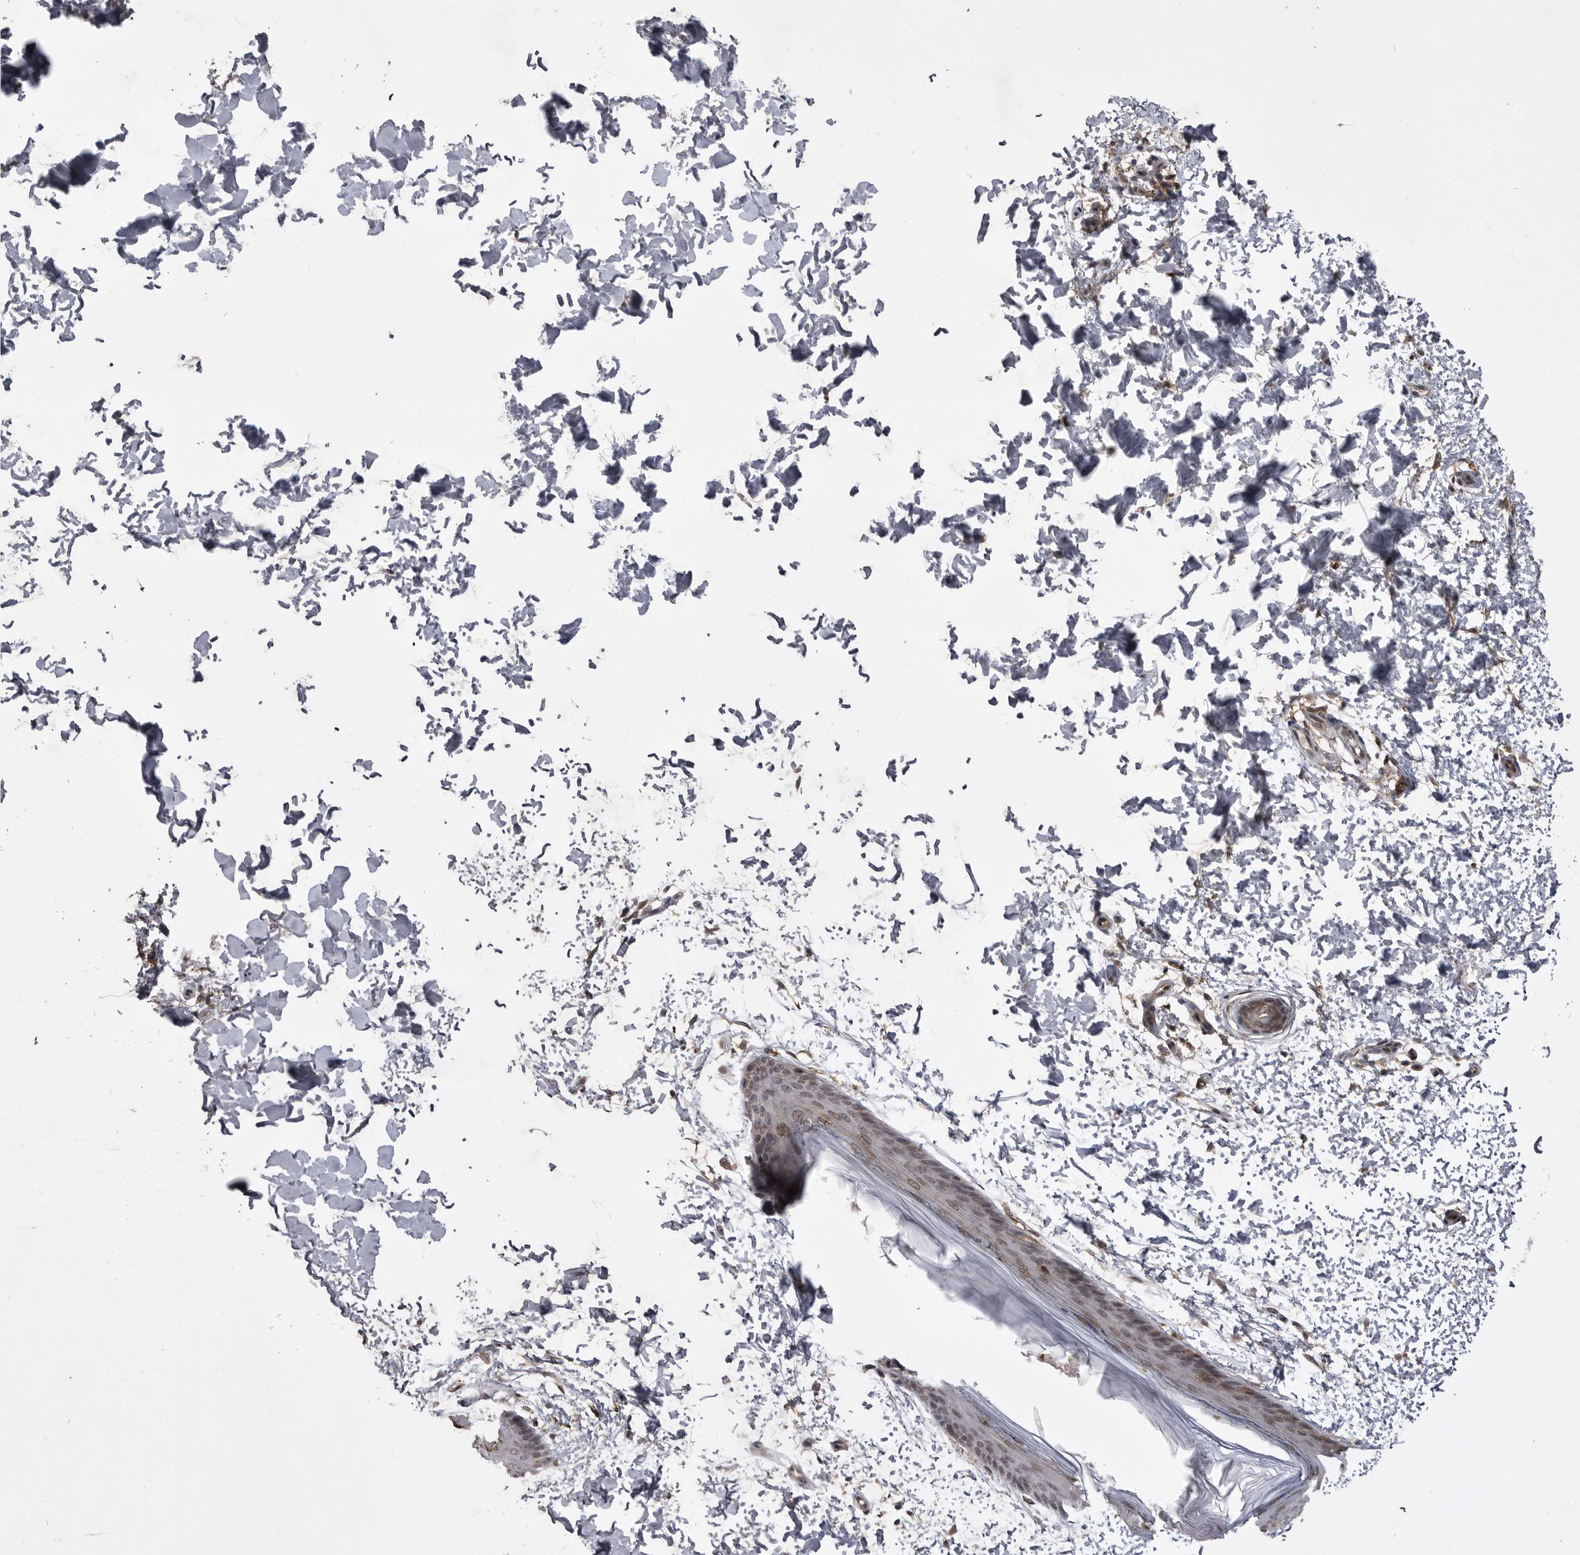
{"staining": {"intensity": "moderate", "quantity": ">75%", "location": "cytoplasmic/membranous,nuclear"}, "tissue": "skin", "cell_type": "Fibroblasts", "image_type": "normal", "snomed": [{"axis": "morphology", "description": "Normal tissue, NOS"}, {"axis": "morphology", "description": "Neoplasm, benign, NOS"}, {"axis": "topography", "description": "Skin"}, {"axis": "topography", "description": "Soft tissue"}], "caption": "Immunohistochemistry (IHC) of normal human skin shows medium levels of moderate cytoplasmic/membranous,nuclear positivity in about >75% of fibroblasts. (Stains: DAB in brown, nuclei in blue, Microscopy: brightfield microscopy at high magnification).", "gene": "ABL1", "patient": {"sex": "male", "age": 26}}